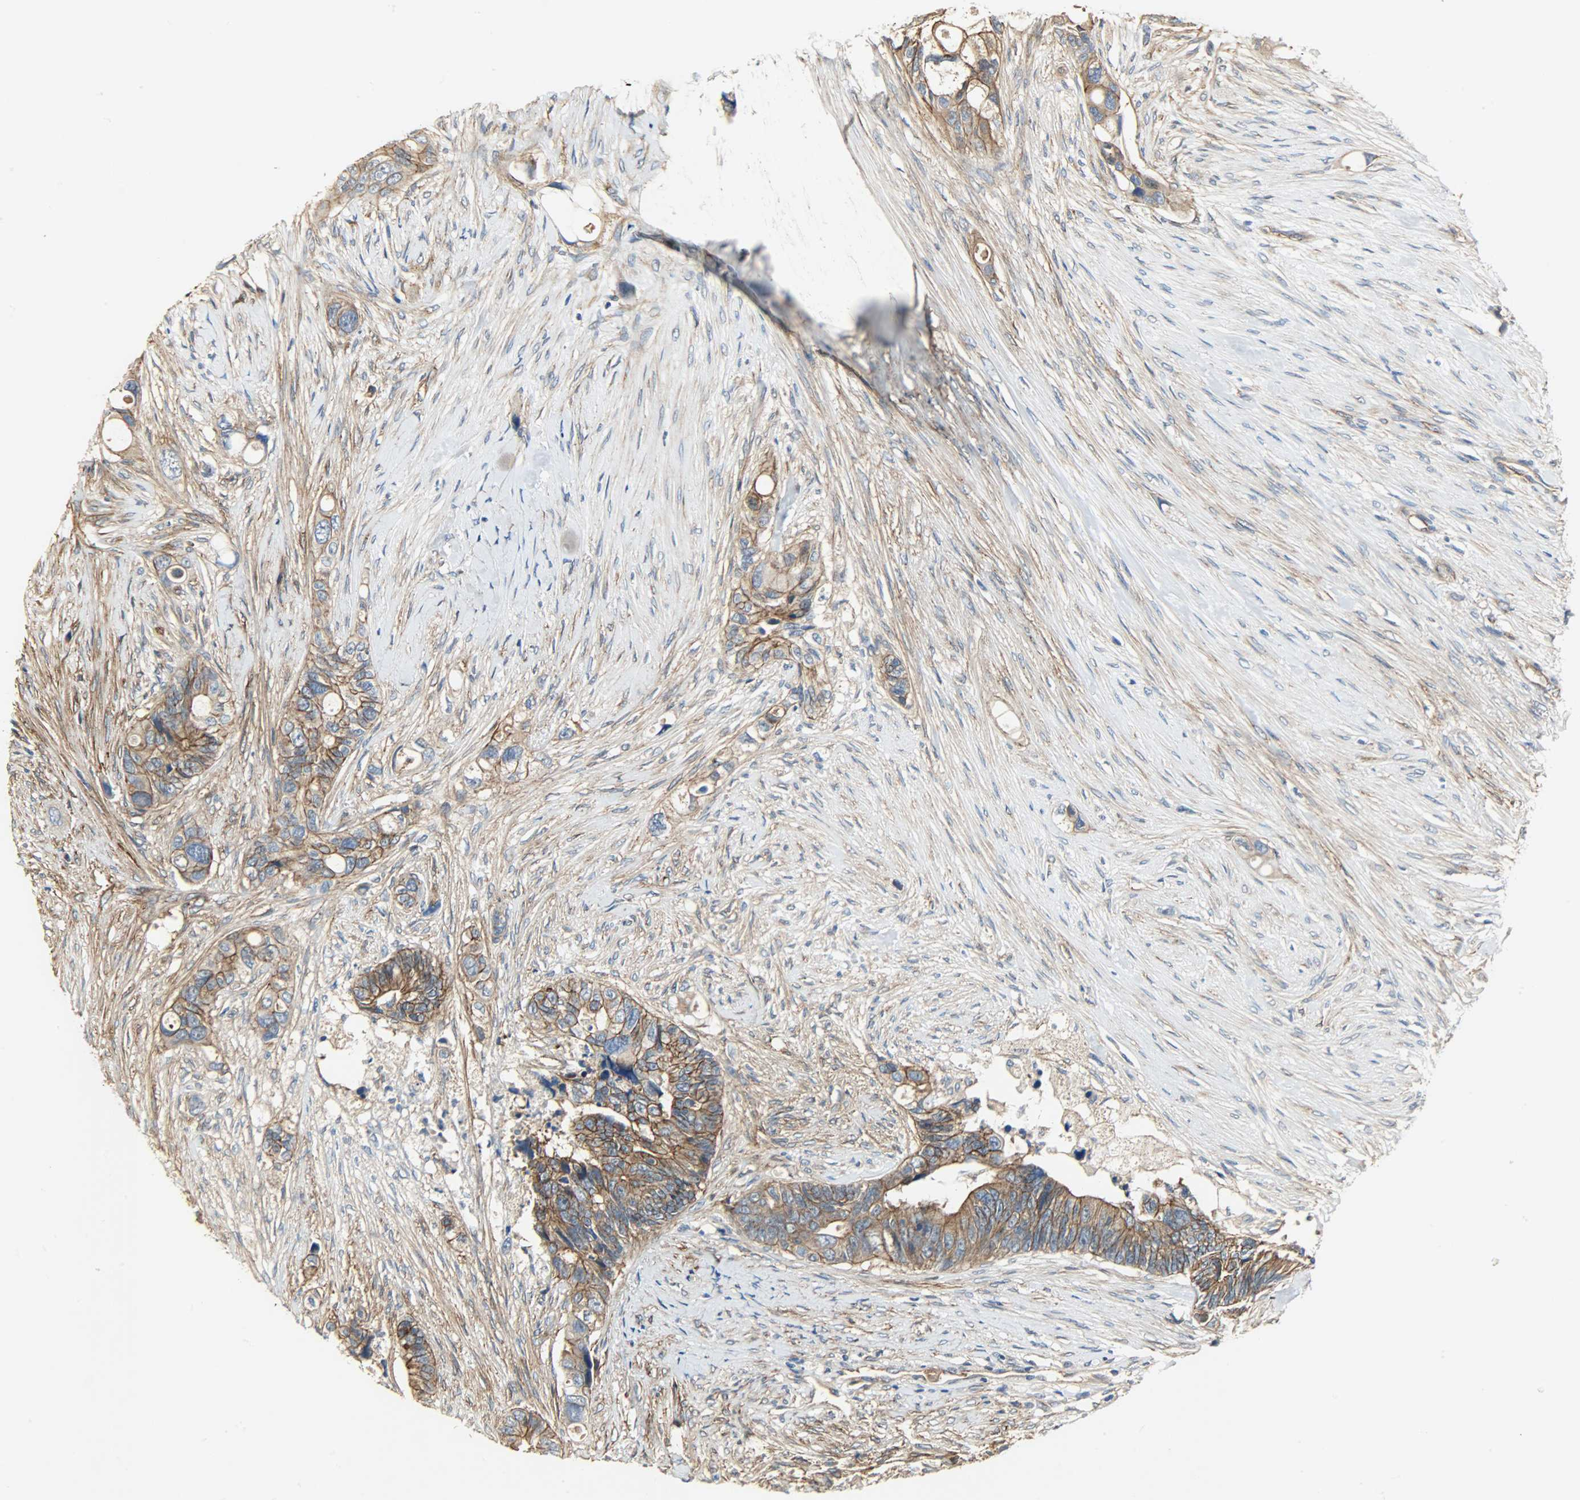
{"staining": {"intensity": "moderate", "quantity": ">75%", "location": "cytoplasmic/membranous"}, "tissue": "colorectal cancer", "cell_type": "Tumor cells", "image_type": "cancer", "snomed": [{"axis": "morphology", "description": "Adenocarcinoma, NOS"}, {"axis": "topography", "description": "Colon"}], "caption": "Colorectal cancer stained with DAB (3,3'-diaminobenzidine) immunohistochemistry (IHC) shows medium levels of moderate cytoplasmic/membranous expression in about >75% of tumor cells.", "gene": "KIAA1217", "patient": {"sex": "female", "age": 57}}